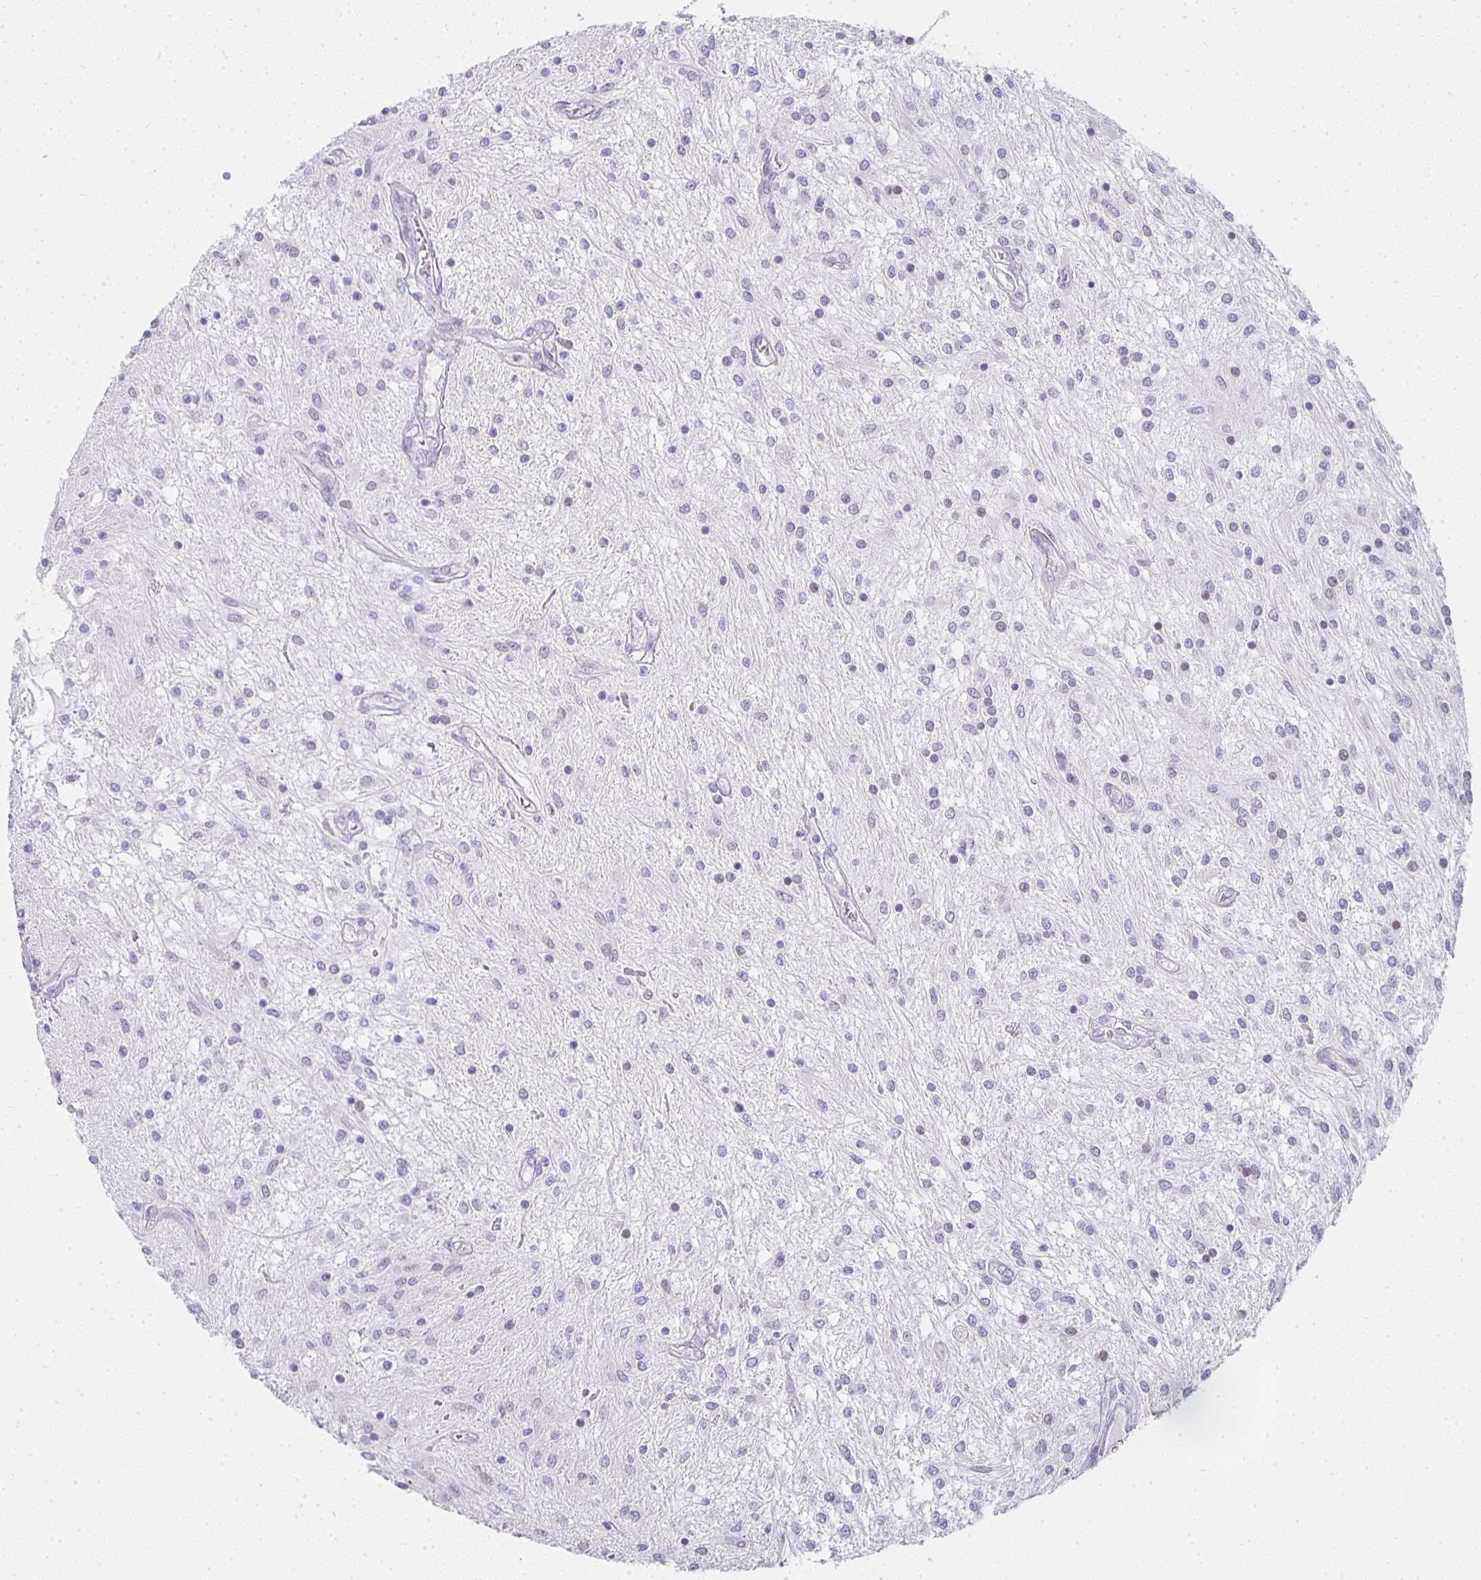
{"staining": {"intensity": "negative", "quantity": "none", "location": "none"}, "tissue": "glioma", "cell_type": "Tumor cells", "image_type": "cancer", "snomed": [{"axis": "morphology", "description": "Glioma, malignant, Low grade"}, {"axis": "topography", "description": "Cerebellum"}], "caption": "Histopathology image shows no protein positivity in tumor cells of malignant glioma (low-grade) tissue.", "gene": "TPSD1", "patient": {"sex": "female", "age": 14}}